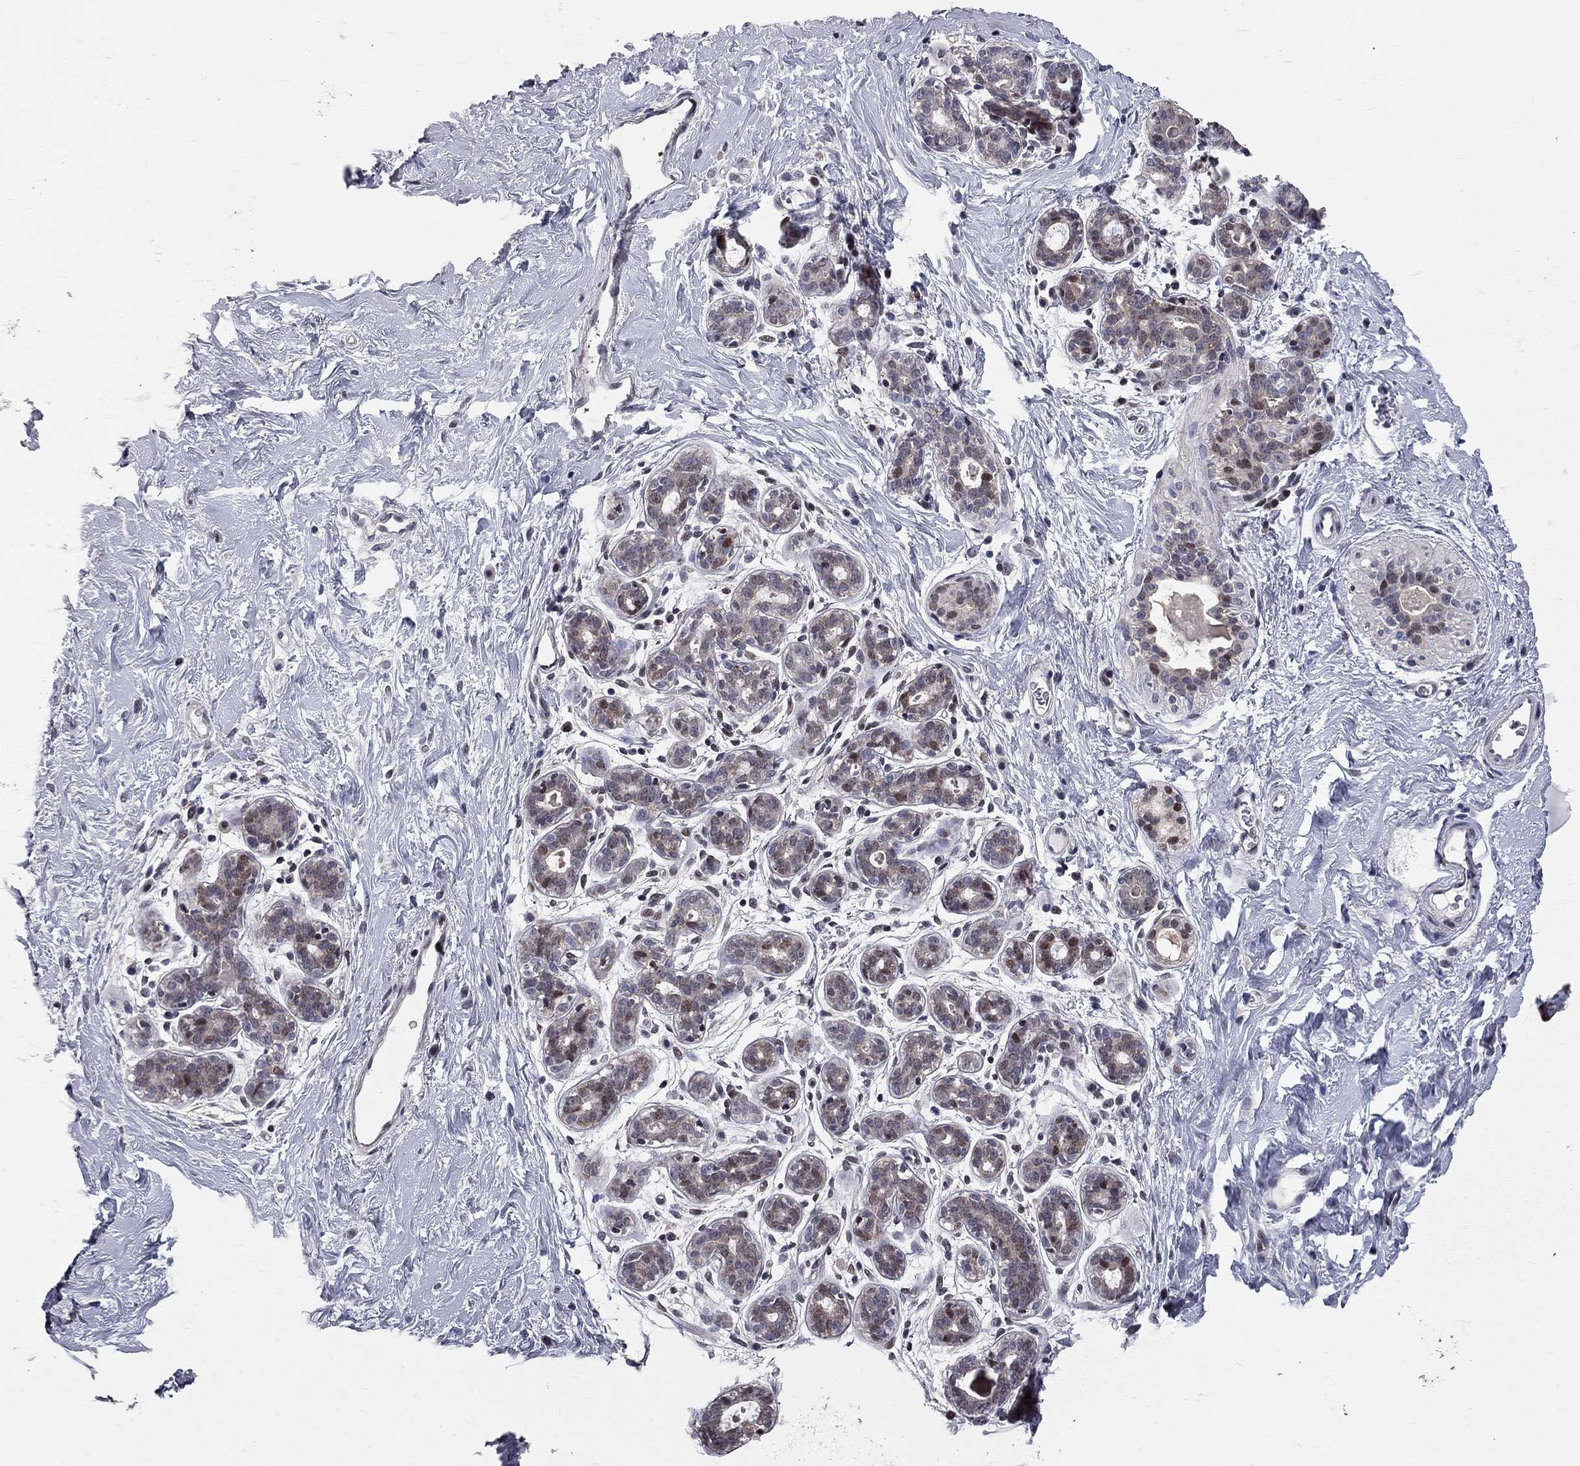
{"staining": {"intensity": "negative", "quantity": "none", "location": "none"}, "tissue": "breast", "cell_type": "Adipocytes", "image_type": "normal", "snomed": [{"axis": "morphology", "description": "Normal tissue, NOS"}, {"axis": "topography", "description": "Breast"}], "caption": "This histopathology image is of normal breast stained with IHC to label a protein in brown with the nuclei are counter-stained blue. There is no staining in adipocytes.", "gene": "HDAC3", "patient": {"sex": "female", "age": 43}}